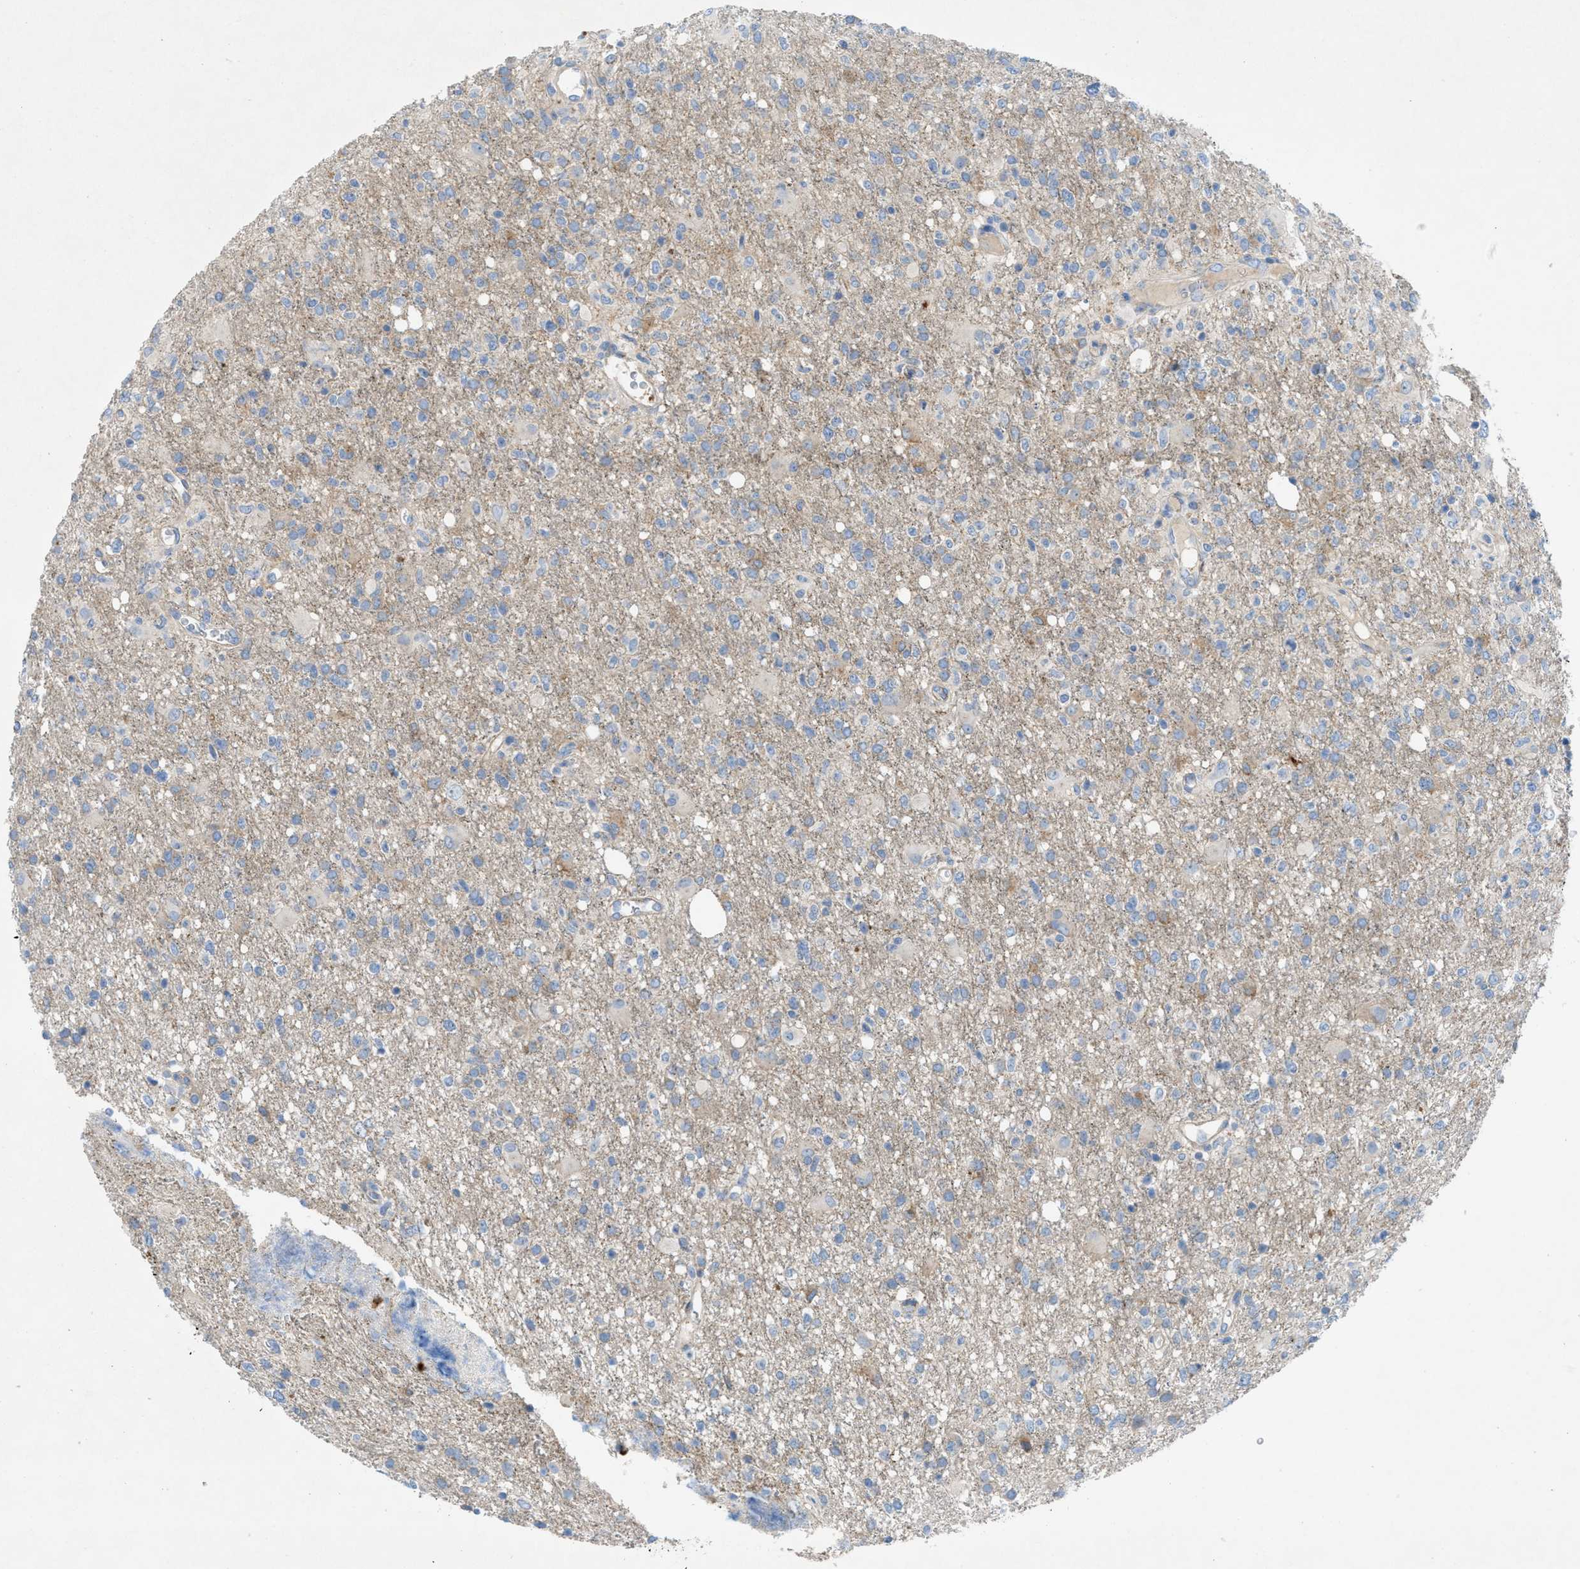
{"staining": {"intensity": "weak", "quantity": "<25%", "location": "cytoplasmic/membranous"}, "tissue": "glioma", "cell_type": "Tumor cells", "image_type": "cancer", "snomed": [{"axis": "morphology", "description": "Glioma, malignant, High grade"}, {"axis": "topography", "description": "Brain"}], "caption": "Immunohistochemistry (IHC) micrograph of neoplastic tissue: human glioma stained with DAB (3,3'-diaminobenzidine) reveals no significant protein positivity in tumor cells.", "gene": "CMTM1", "patient": {"sex": "female", "age": 57}}